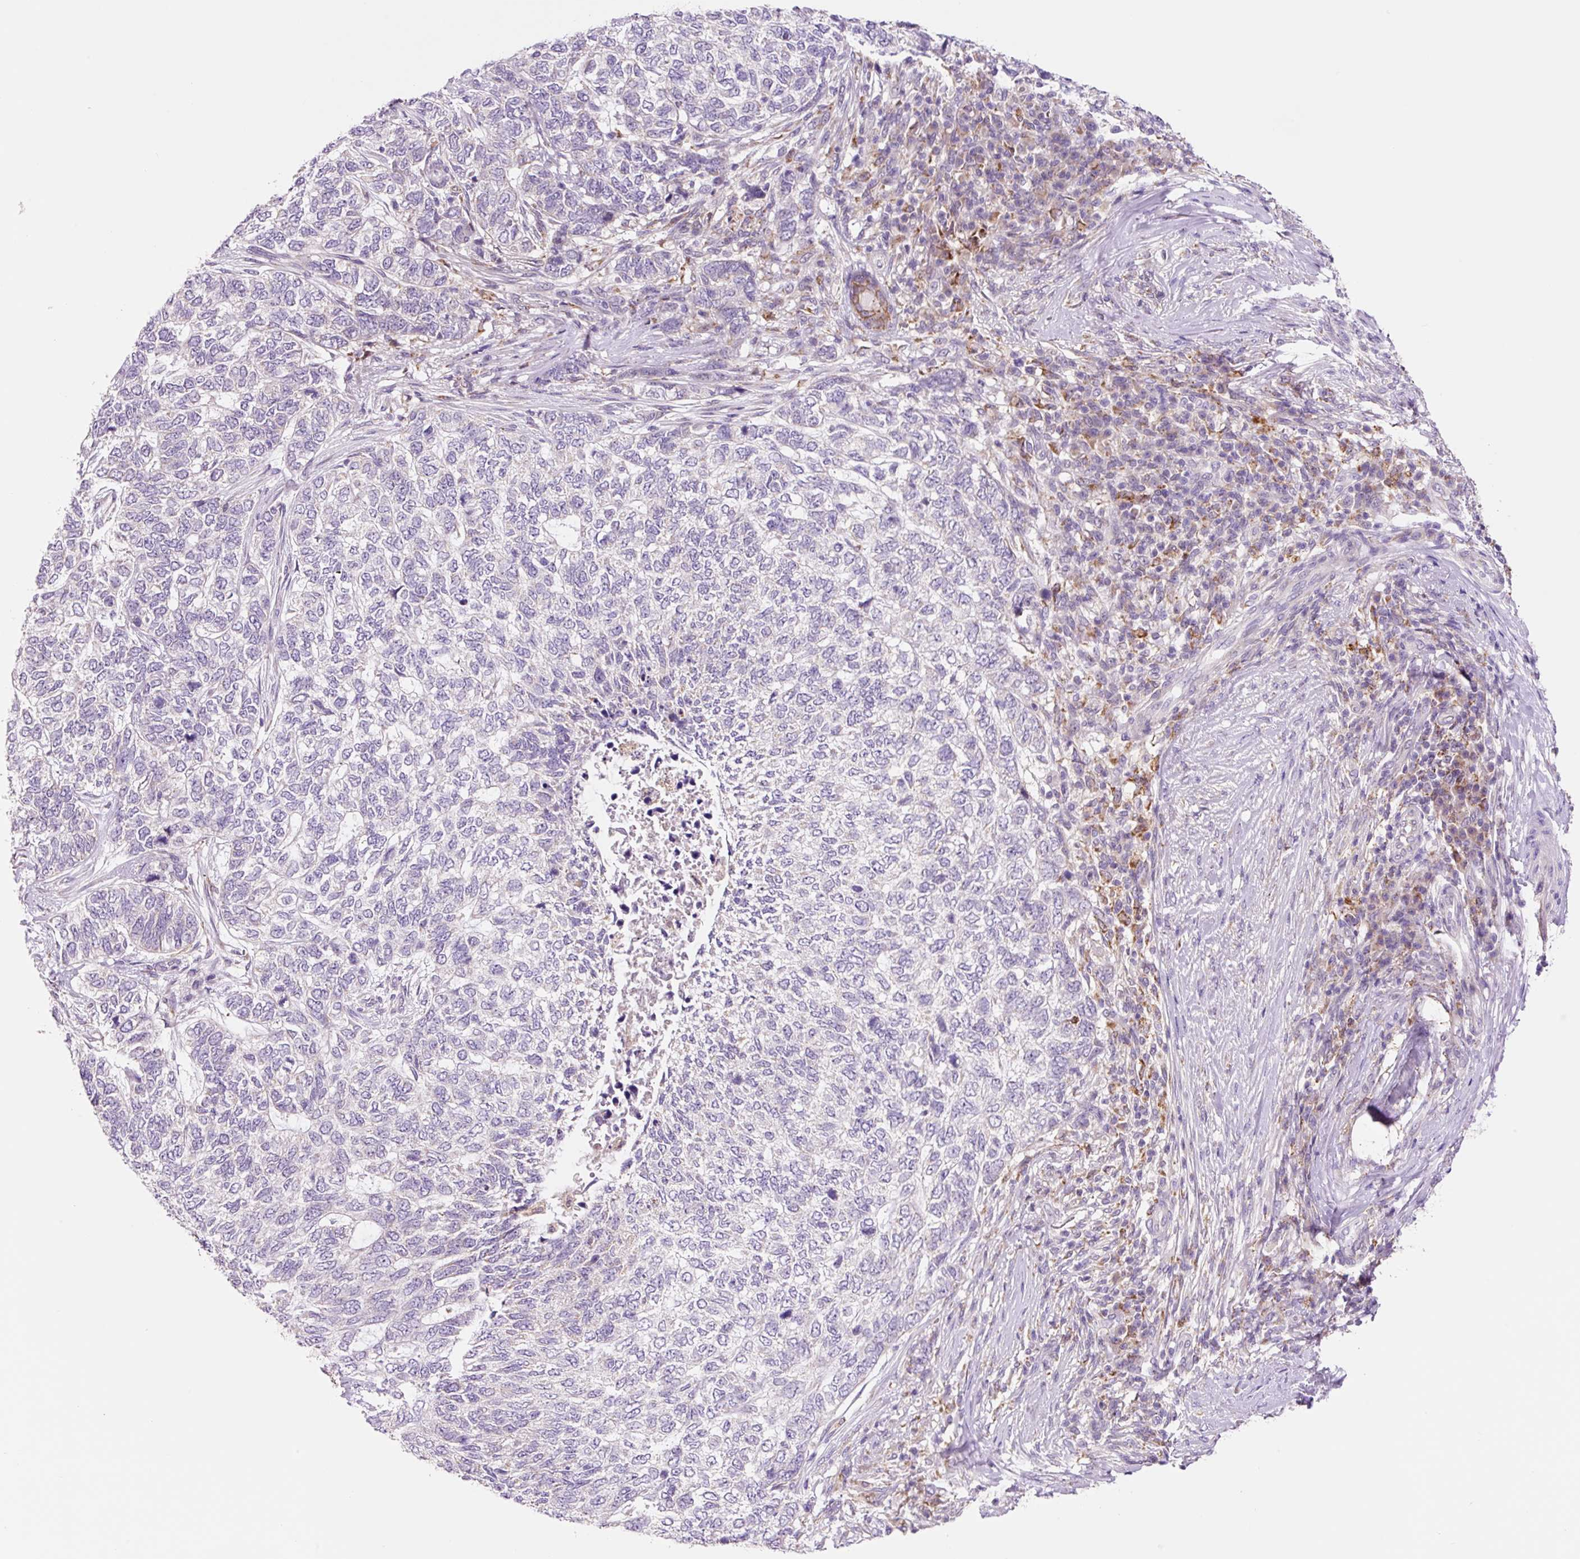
{"staining": {"intensity": "negative", "quantity": "none", "location": "none"}, "tissue": "skin cancer", "cell_type": "Tumor cells", "image_type": "cancer", "snomed": [{"axis": "morphology", "description": "Basal cell carcinoma"}, {"axis": "topography", "description": "Skin"}], "caption": "Photomicrograph shows no protein expression in tumor cells of skin cancer (basal cell carcinoma) tissue.", "gene": "PCK2", "patient": {"sex": "female", "age": 65}}